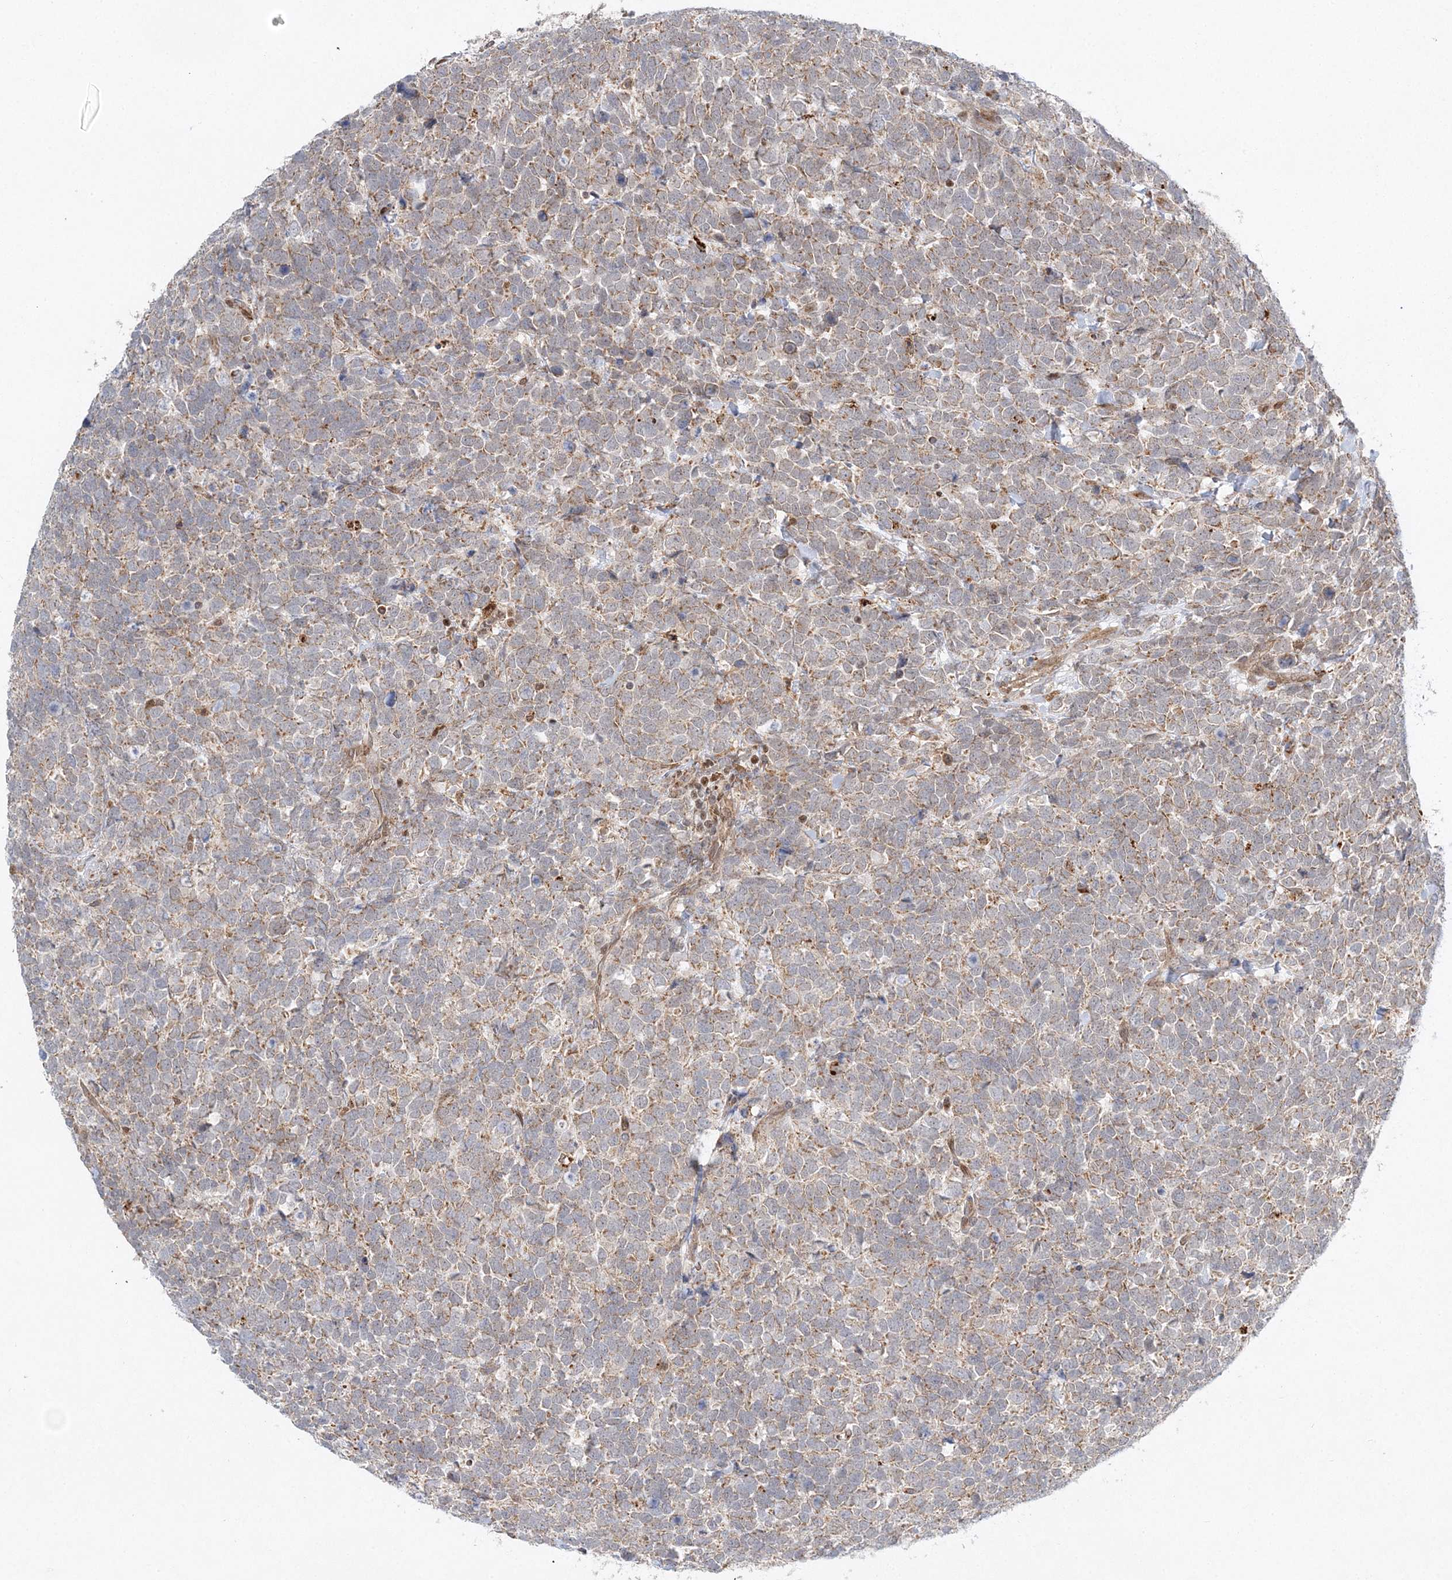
{"staining": {"intensity": "weak", "quantity": ">75%", "location": "cytoplasmic/membranous"}, "tissue": "urothelial cancer", "cell_type": "Tumor cells", "image_type": "cancer", "snomed": [{"axis": "morphology", "description": "Urothelial carcinoma, High grade"}, {"axis": "topography", "description": "Urinary bladder"}], "caption": "Urothelial carcinoma (high-grade) was stained to show a protein in brown. There is low levels of weak cytoplasmic/membranous expression in approximately >75% of tumor cells. The staining was performed using DAB to visualize the protein expression in brown, while the nuclei were stained in blue with hematoxylin (Magnification: 20x).", "gene": "RAB11FIP2", "patient": {"sex": "female", "age": 82}}